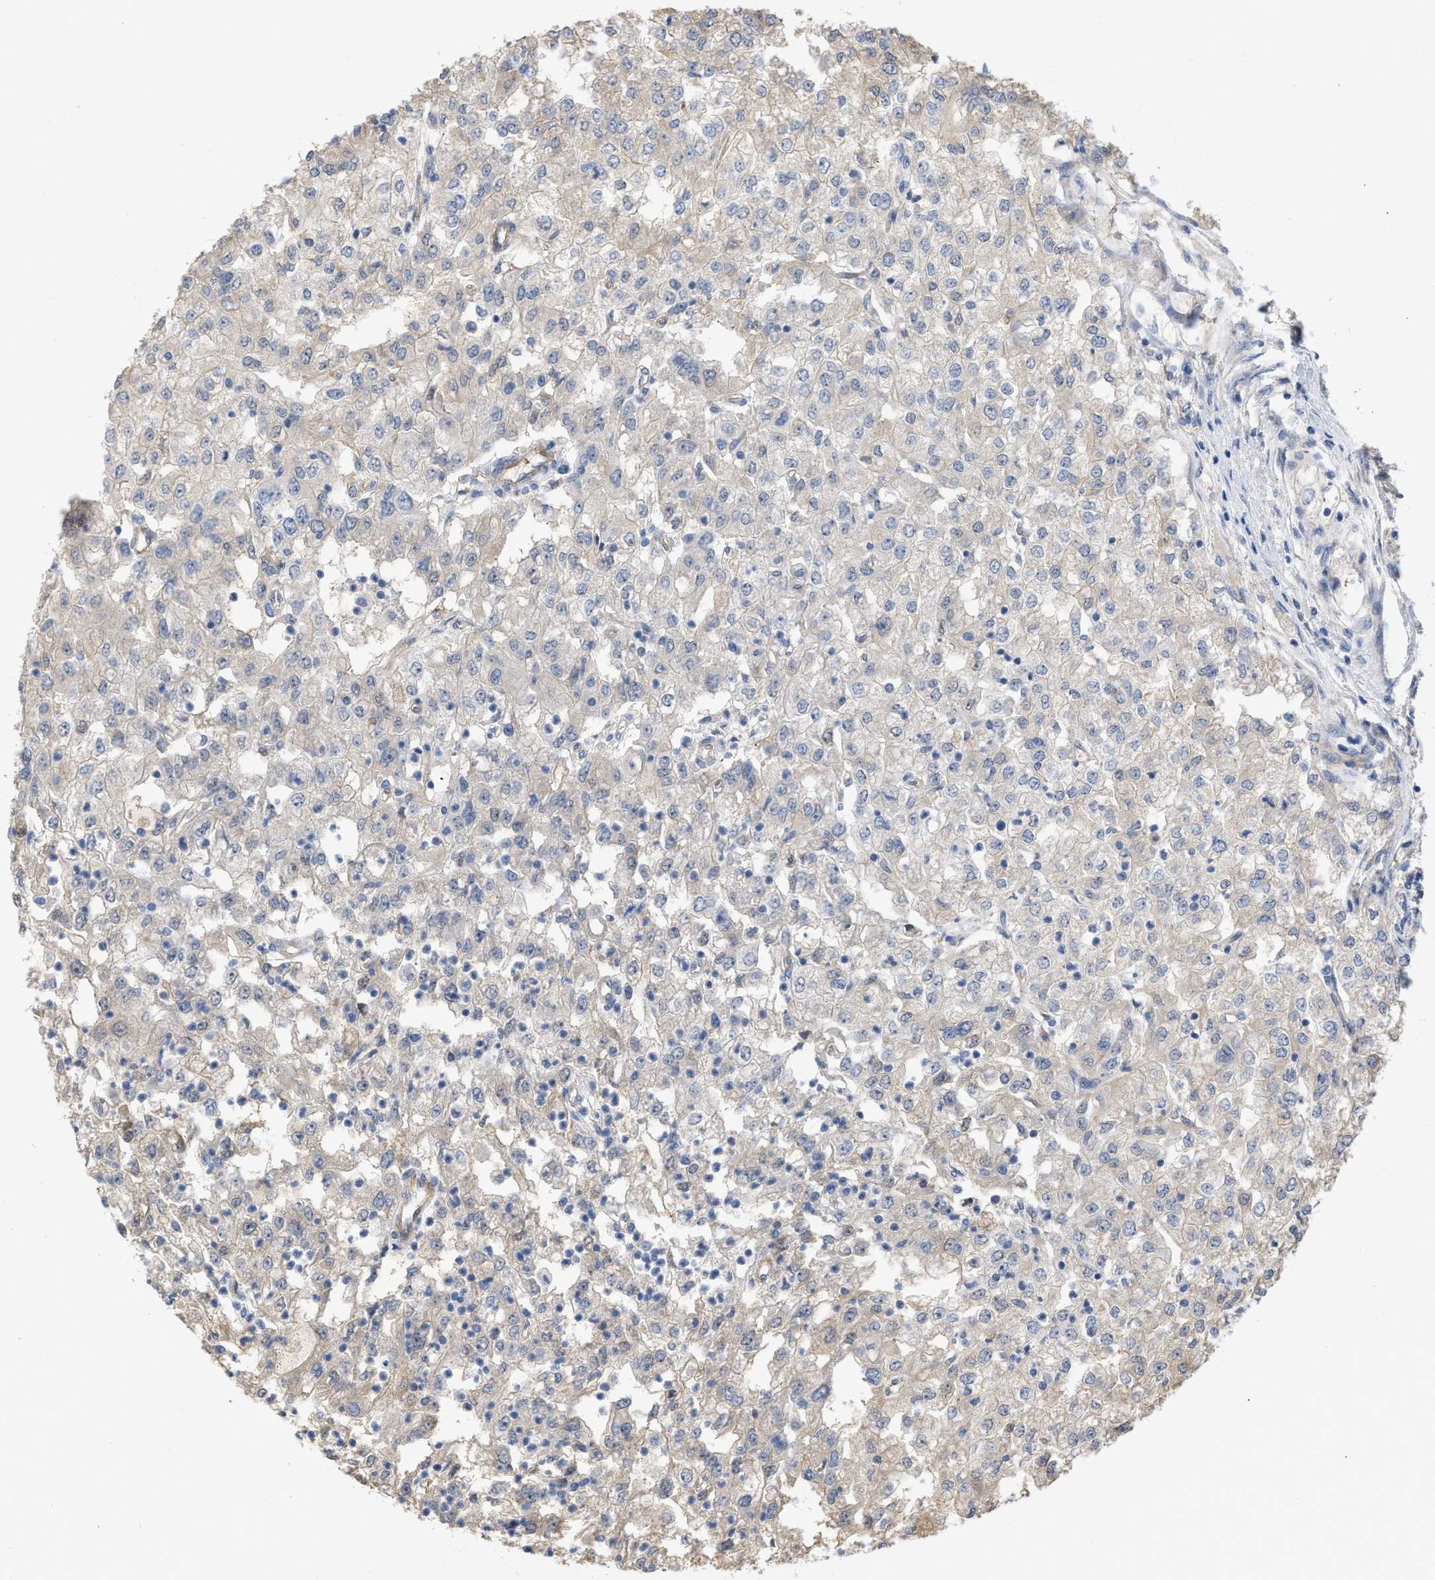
{"staining": {"intensity": "negative", "quantity": "none", "location": "none"}, "tissue": "renal cancer", "cell_type": "Tumor cells", "image_type": "cancer", "snomed": [{"axis": "morphology", "description": "Adenocarcinoma, NOS"}, {"axis": "topography", "description": "Kidney"}], "caption": "Photomicrograph shows no significant protein staining in tumor cells of renal adenocarcinoma.", "gene": "SLC4A11", "patient": {"sex": "female", "age": 54}}